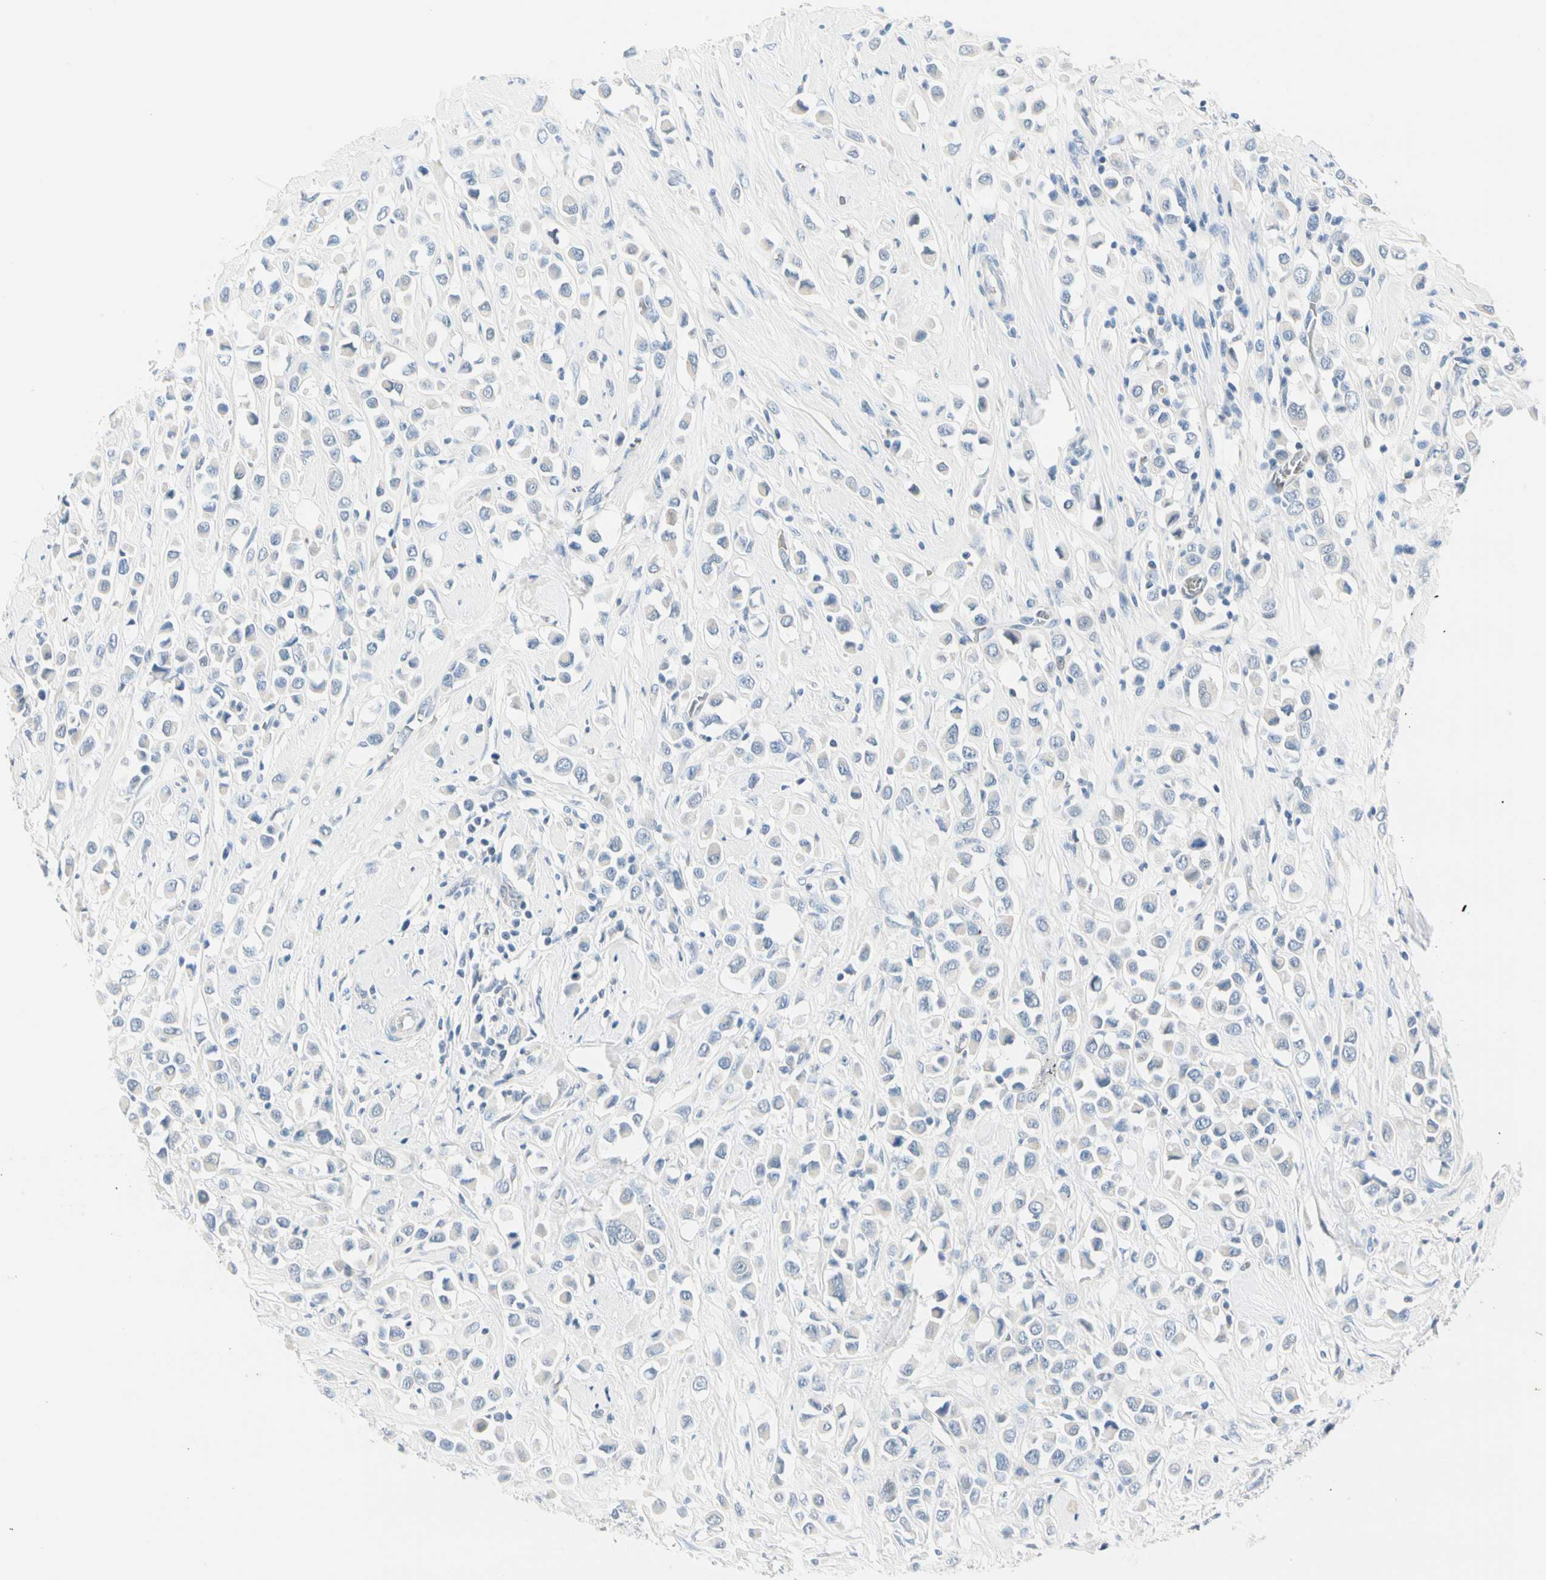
{"staining": {"intensity": "negative", "quantity": "none", "location": "none"}, "tissue": "breast cancer", "cell_type": "Tumor cells", "image_type": "cancer", "snomed": [{"axis": "morphology", "description": "Duct carcinoma"}, {"axis": "topography", "description": "Breast"}], "caption": "Tumor cells show no significant expression in infiltrating ductal carcinoma (breast).", "gene": "CA1", "patient": {"sex": "female", "age": 61}}